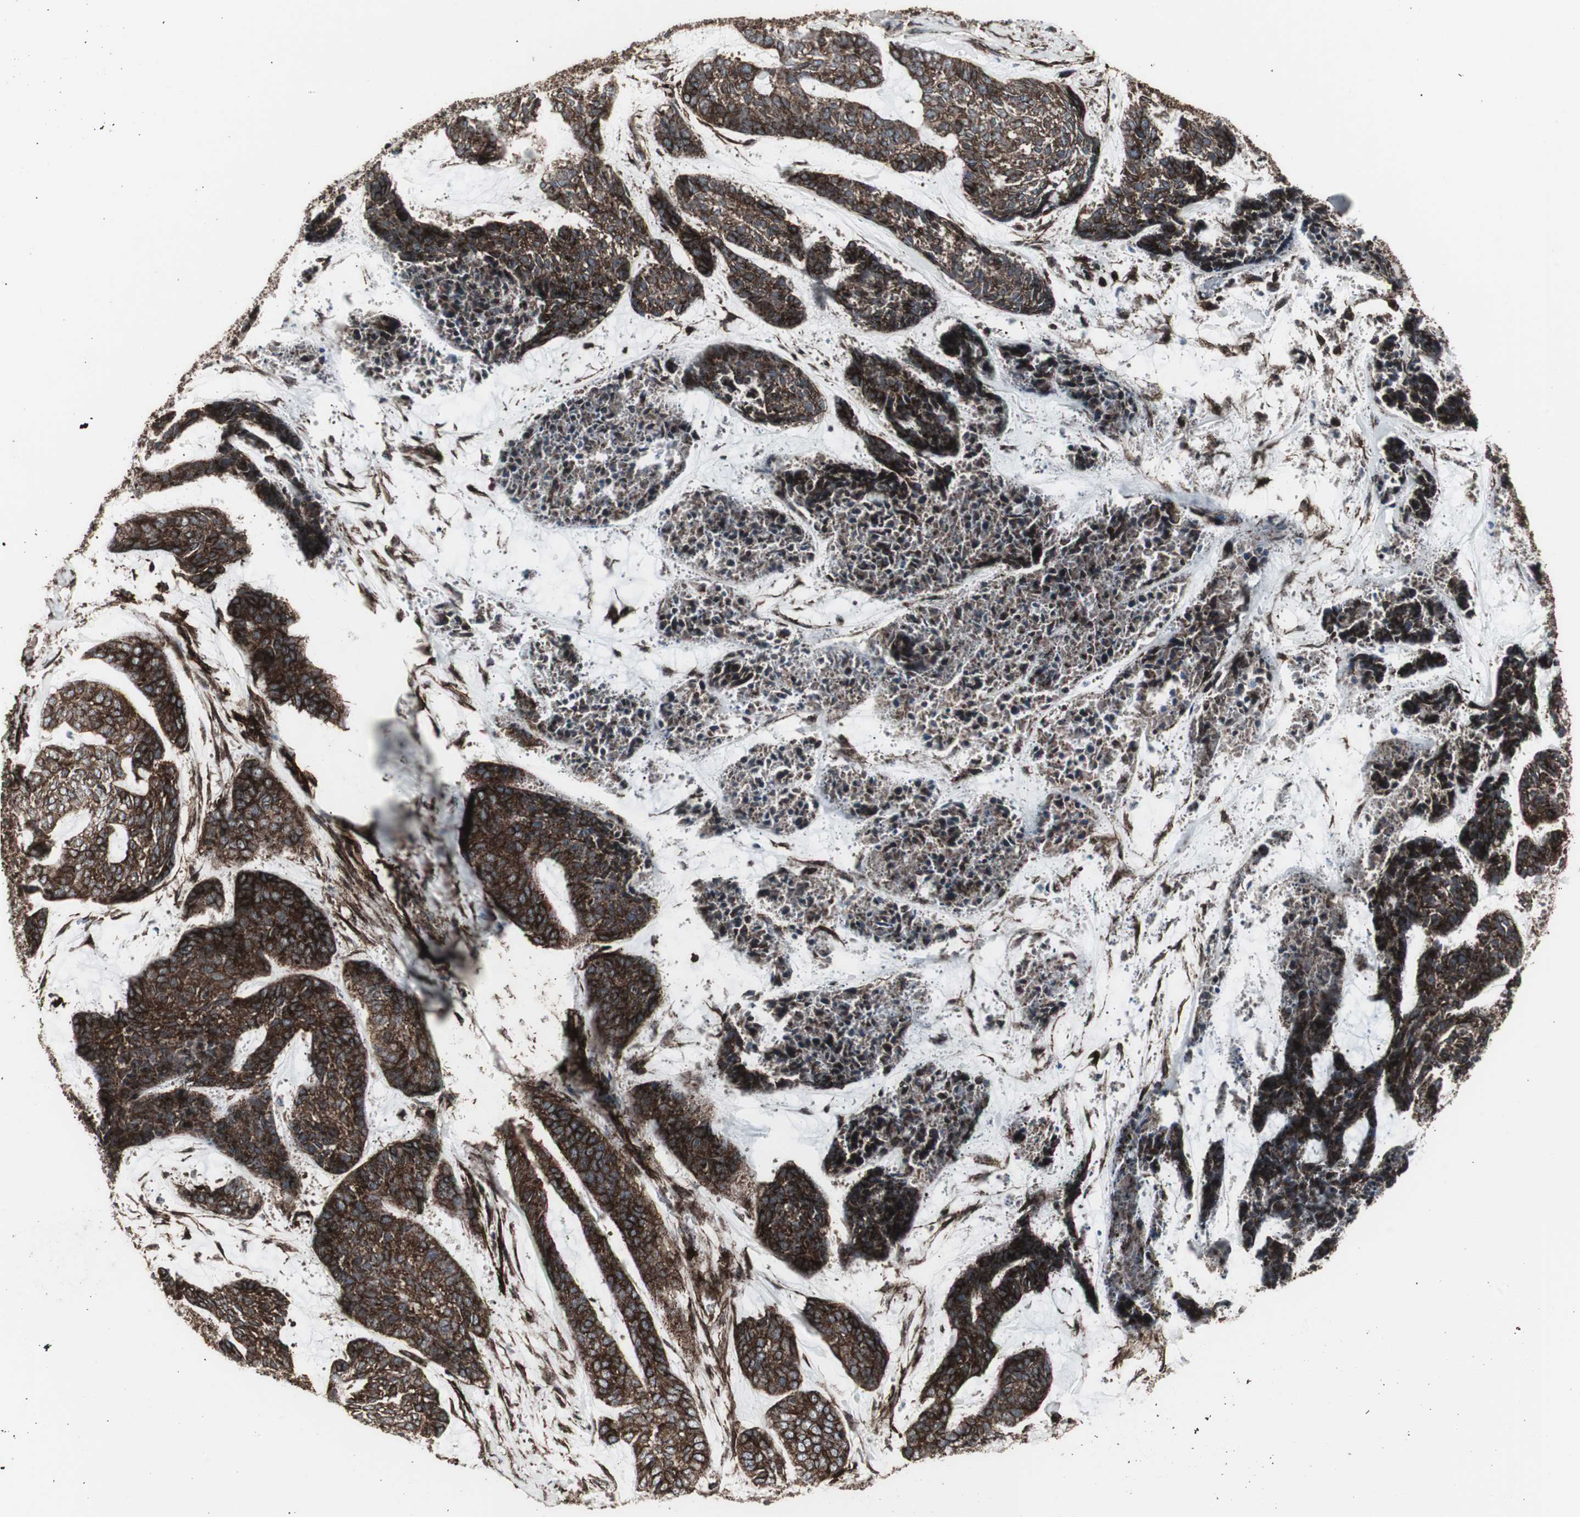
{"staining": {"intensity": "strong", "quantity": ">75%", "location": "cytoplasmic/membranous"}, "tissue": "skin cancer", "cell_type": "Tumor cells", "image_type": "cancer", "snomed": [{"axis": "morphology", "description": "Basal cell carcinoma"}, {"axis": "topography", "description": "Skin"}], "caption": "A brown stain labels strong cytoplasmic/membranous expression of a protein in human skin cancer (basal cell carcinoma) tumor cells.", "gene": "PDGFA", "patient": {"sex": "female", "age": 64}}